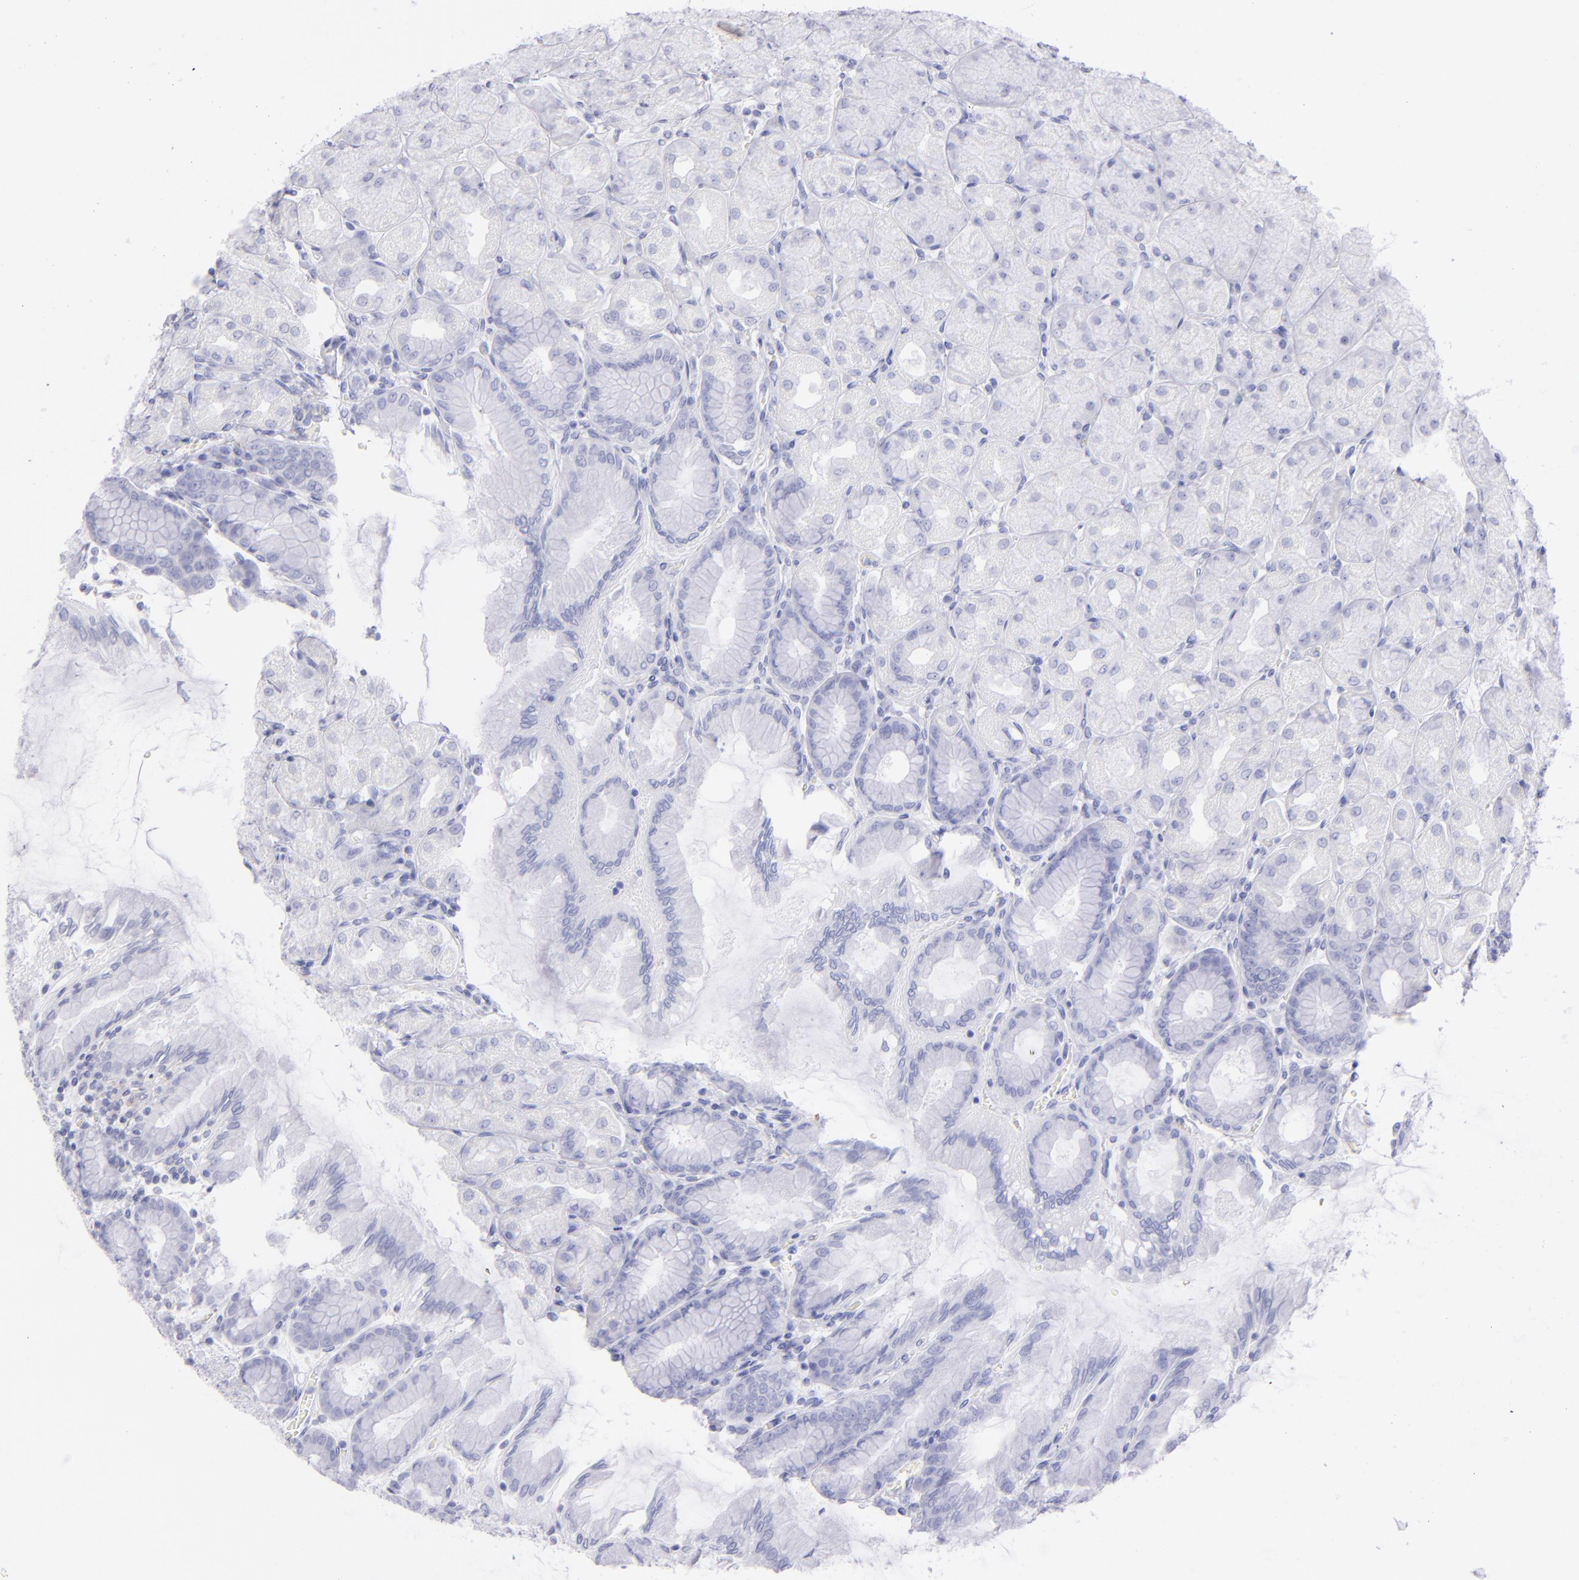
{"staining": {"intensity": "negative", "quantity": "none", "location": "none"}, "tissue": "stomach", "cell_type": "Glandular cells", "image_type": "normal", "snomed": [{"axis": "morphology", "description": "Normal tissue, NOS"}, {"axis": "topography", "description": "Stomach, upper"}], "caption": "Immunohistochemical staining of unremarkable stomach shows no significant positivity in glandular cells.", "gene": "CD72", "patient": {"sex": "female", "age": 56}}